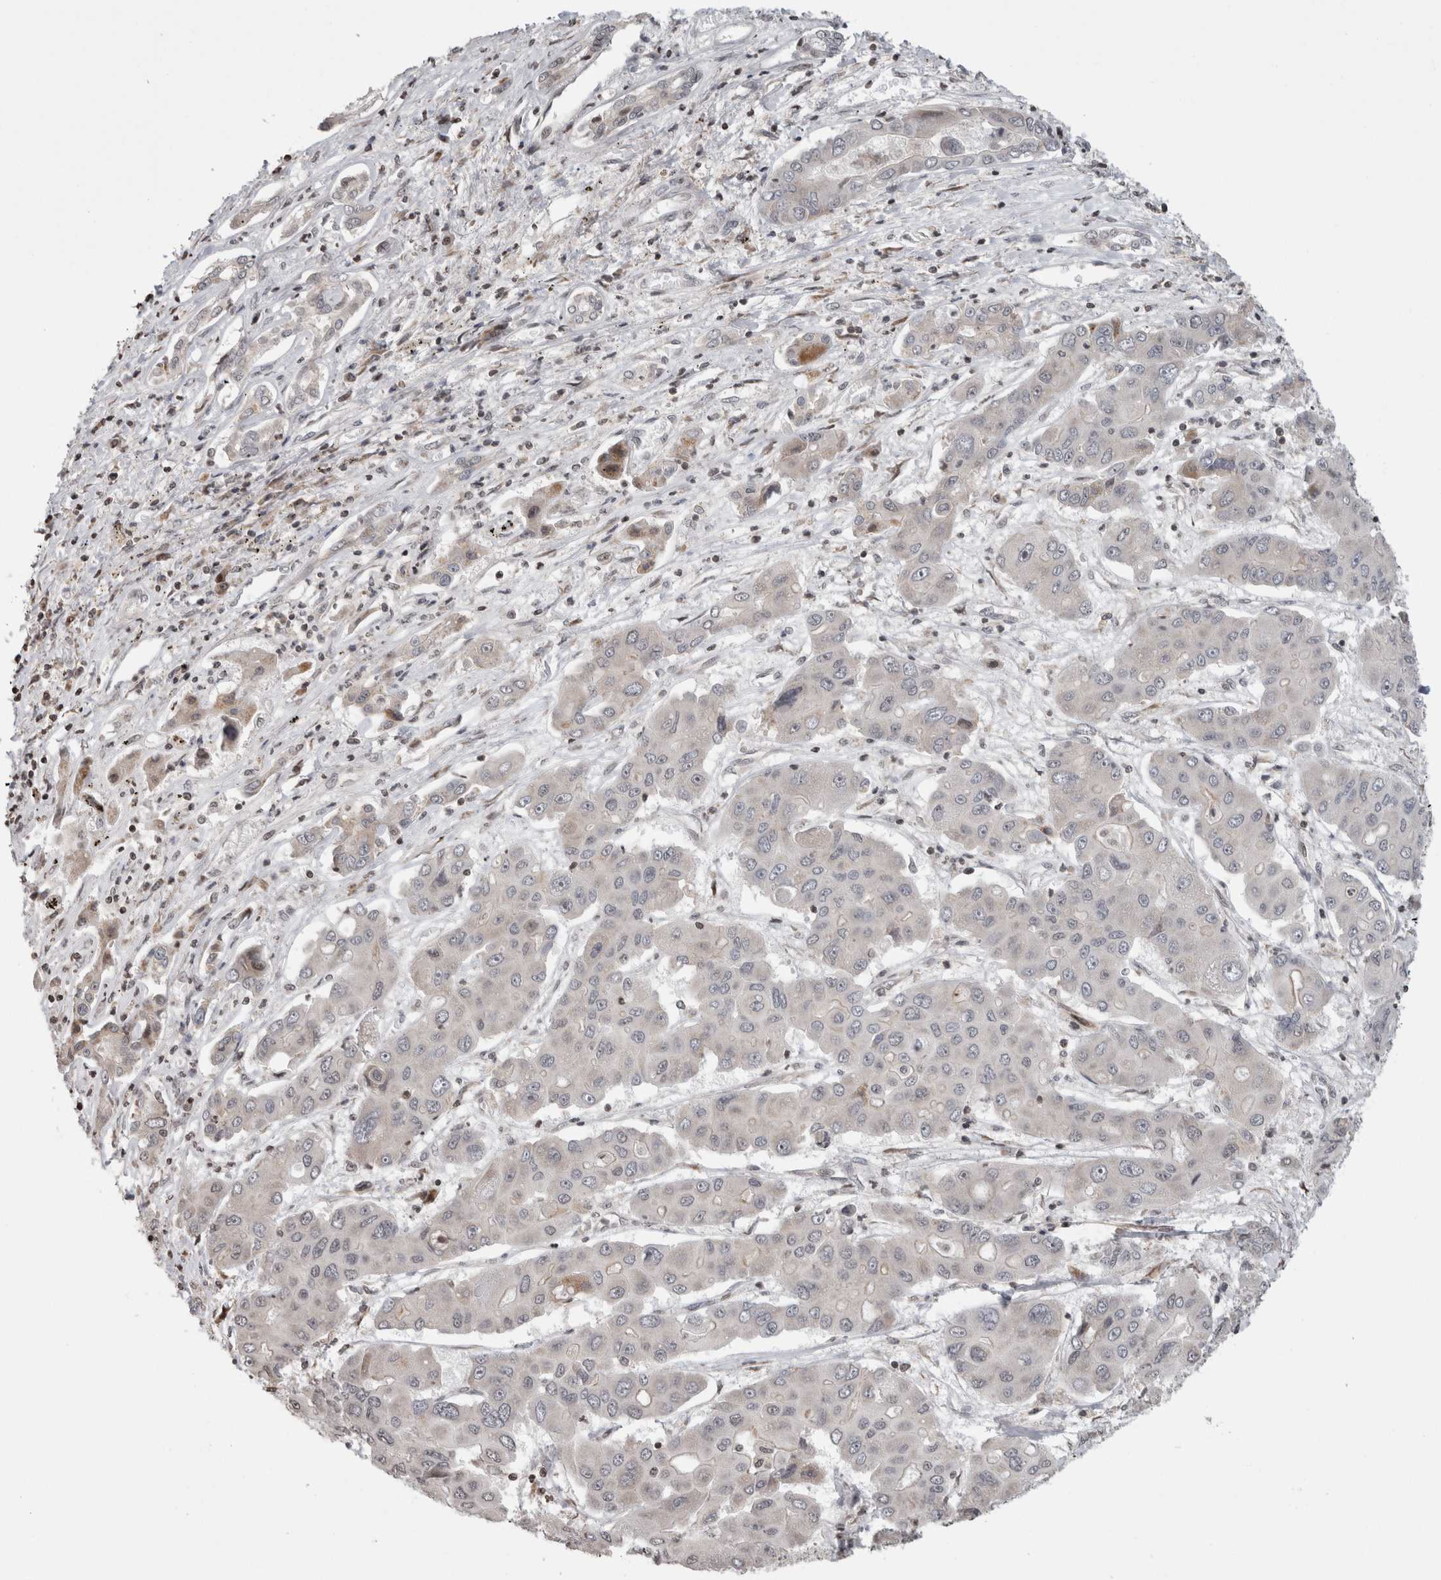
{"staining": {"intensity": "negative", "quantity": "none", "location": "none"}, "tissue": "liver cancer", "cell_type": "Tumor cells", "image_type": "cancer", "snomed": [{"axis": "morphology", "description": "Cholangiocarcinoma"}, {"axis": "topography", "description": "Liver"}], "caption": "Immunohistochemical staining of liver cancer displays no significant positivity in tumor cells.", "gene": "ZBTB11", "patient": {"sex": "male", "age": 67}}